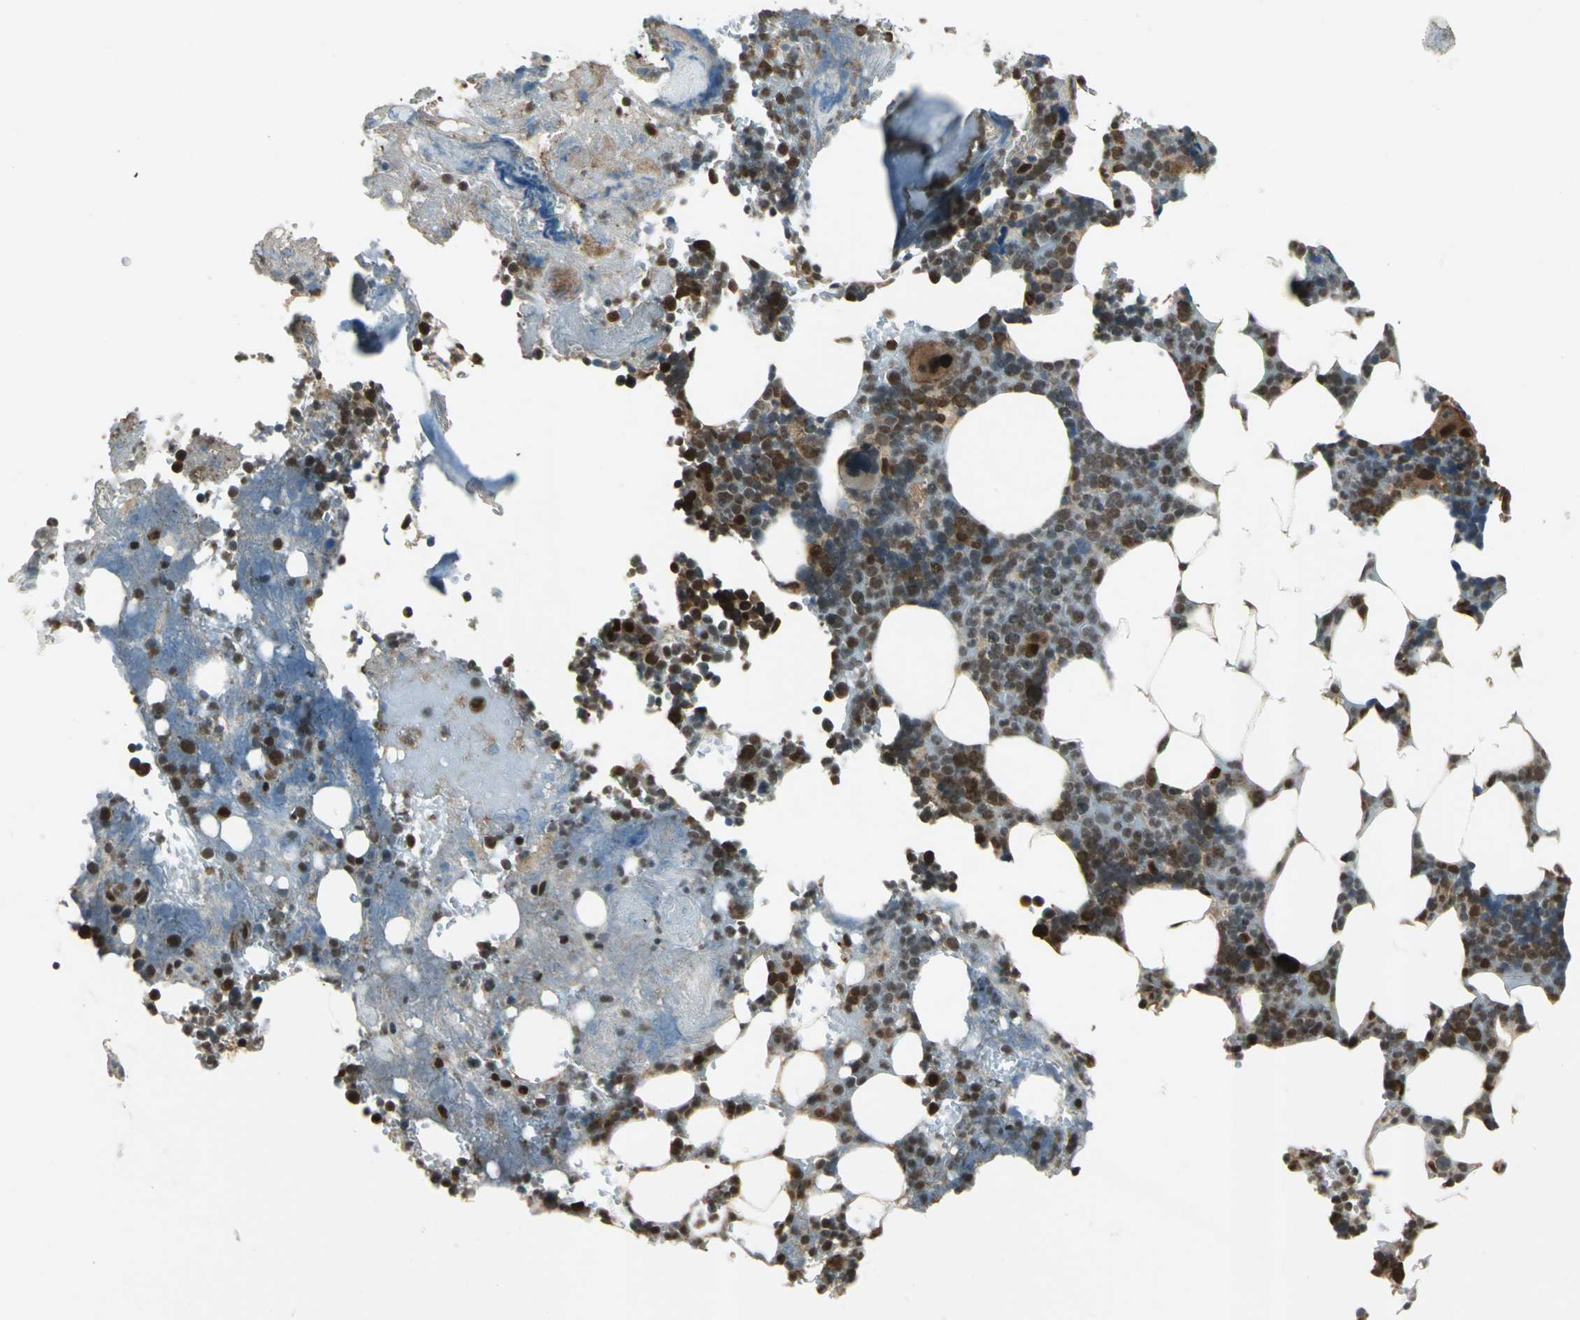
{"staining": {"intensity": "strong", "quantity": "25%-75%", "location": "cytoplasmic/membranous,nuclear"}, "tissue": "bone marrow", "cell_type": "Hematopoietic cells", "image_type": "normal", "snomed": [{"axis": "morphology", "description": "Normal tissue, NOS"}, {"axis": "topography", "description": "Bone marrow"}], "caption": "Immunohistochemical staining of benign human bone marrow displays strong cytoplasmic/membranous,nuclear protein expression in about 25%-75% of hematopoietic cells. (DAB IHC, brown staining for protein, blue staining for nuclei).", "gene": "PSMC3", "patient": {"sex": "female", "age": 73}}